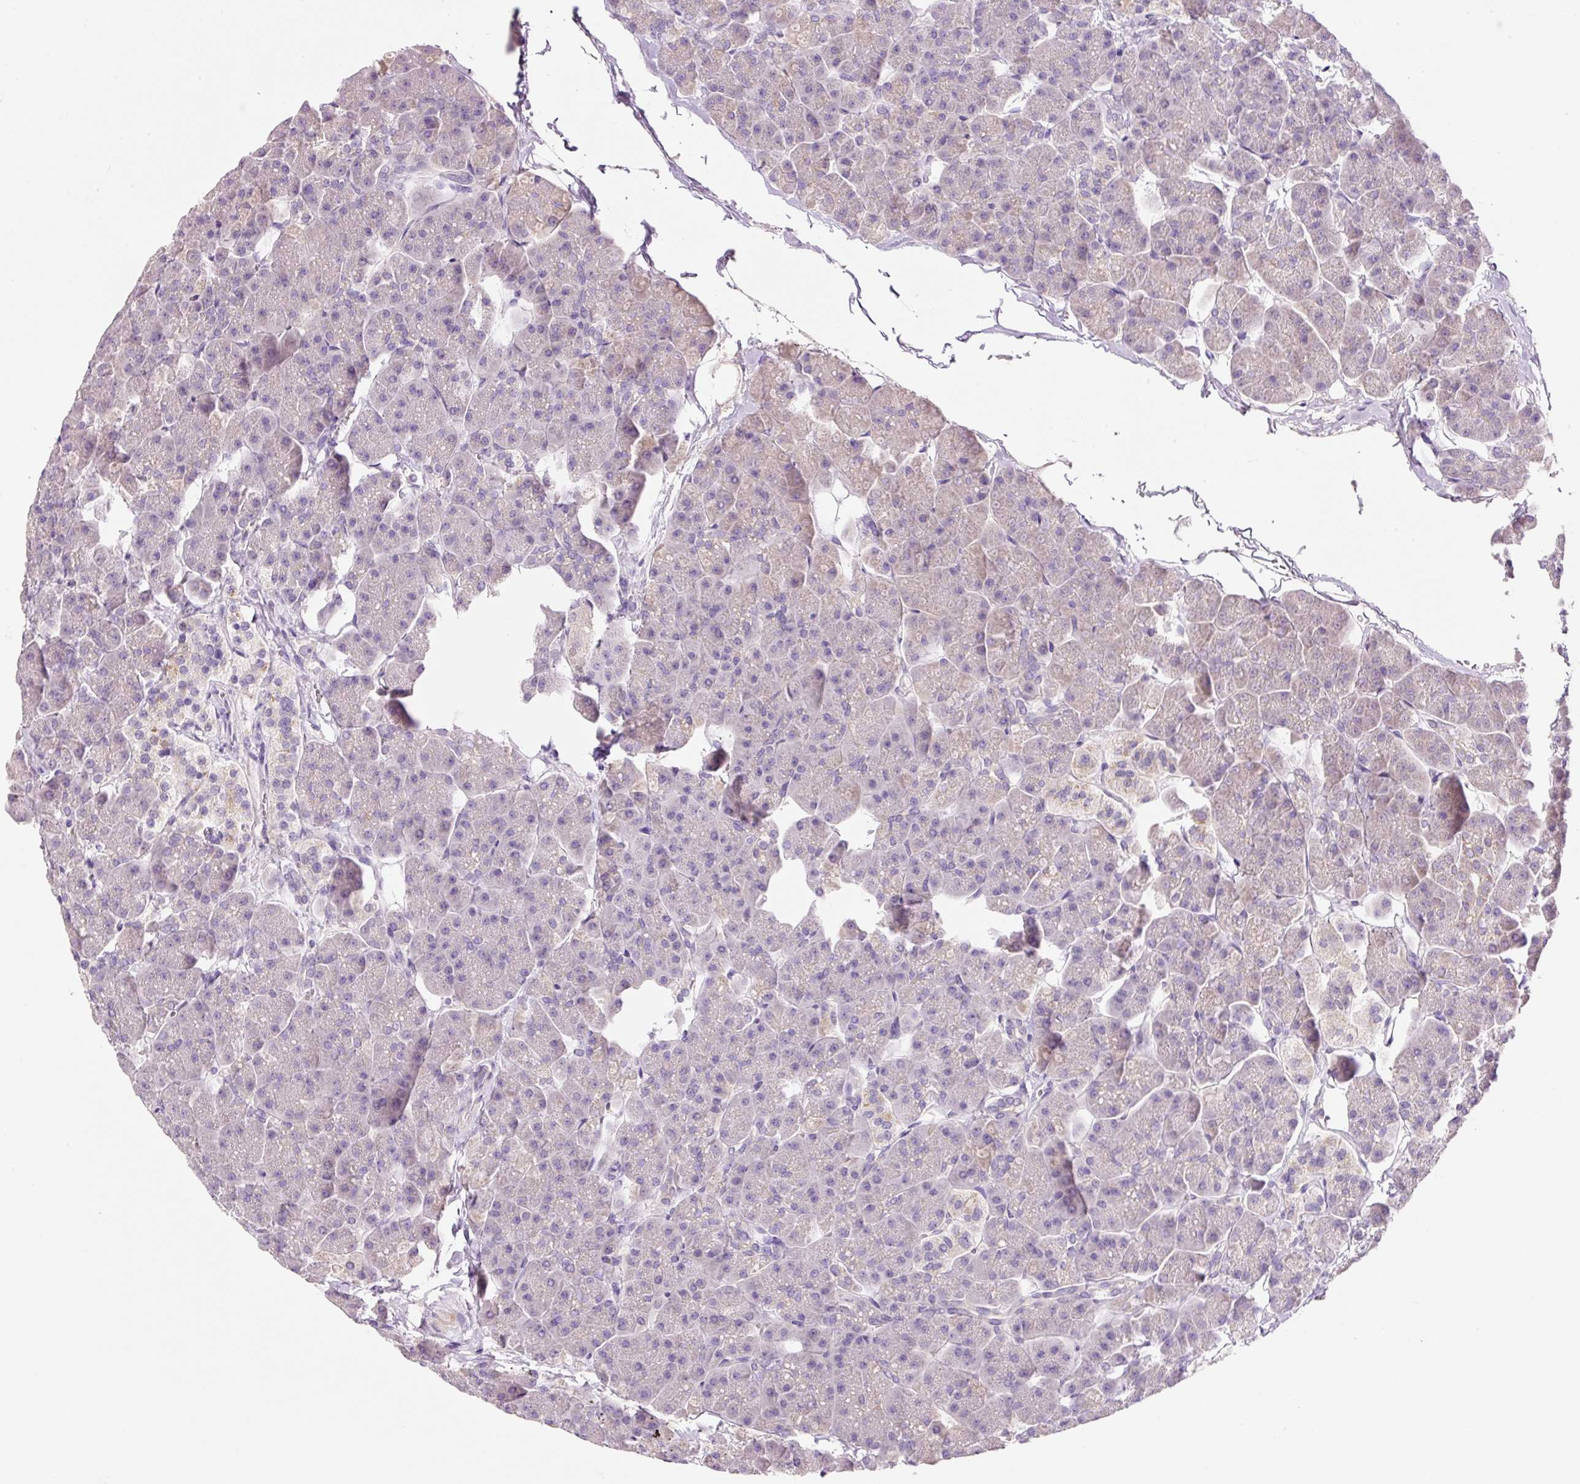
{"staining": {"intensity": "negative", "quantity": "none", "location": "none"}, "tissue": "pancreas", "cell_type": "Exocrine glandular cells", "image_type": "normal", "snomed": [{"axis": "morphology", "description": "Normal tissue, NOS"}, {"axis": "topography", "description": "Pancreas"}, {"axis": "topography", "description": "Peripheral nerve tissue"}], "caption": "Exocrine glandular cells are negative for brown protein staining in normal pancreas.", "gene": "TENT5C", "patient": {"sex": "male", "age": 54}}